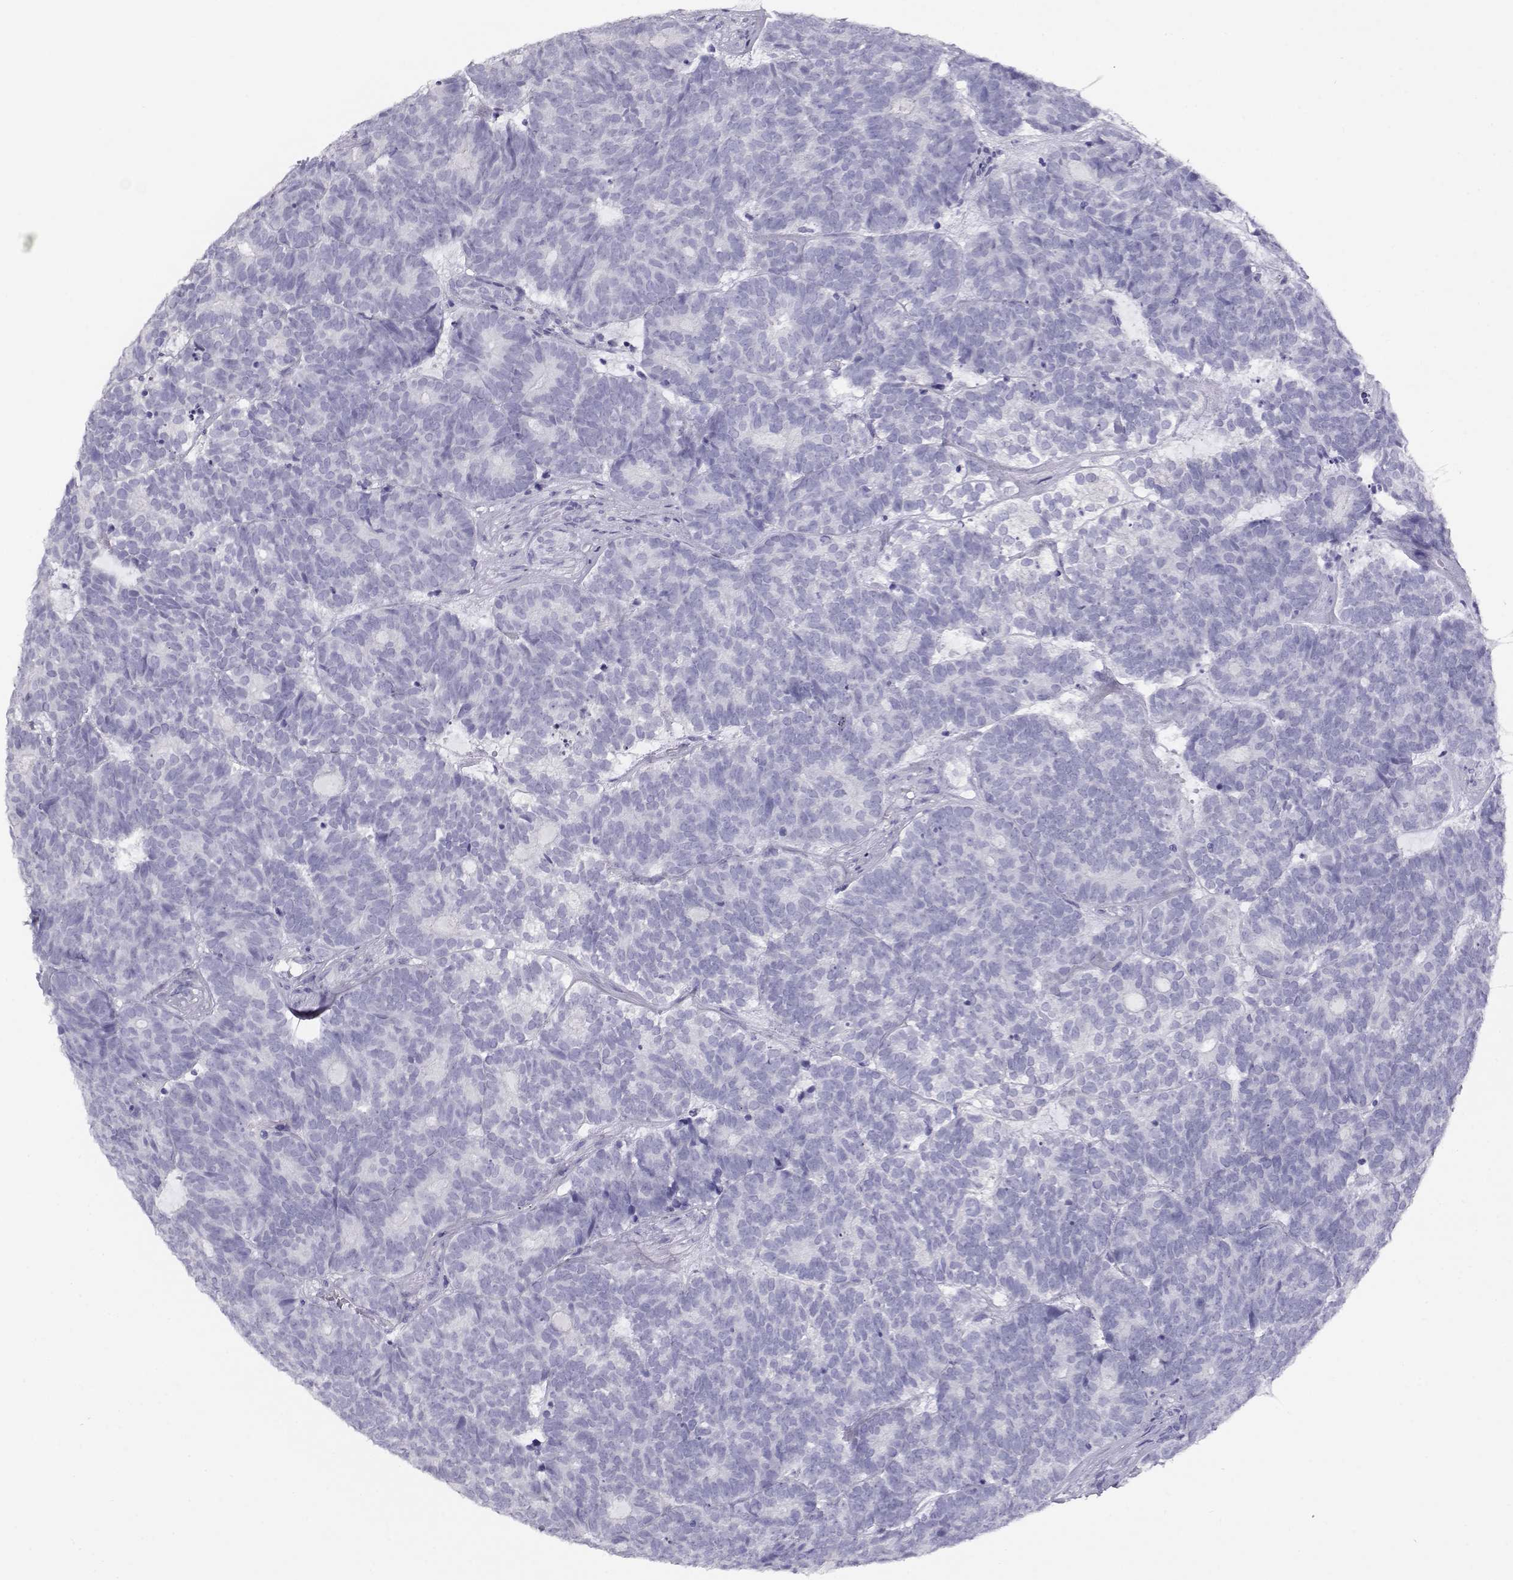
{"staining": {"intensity": "negative", "quantity": "none", "location": "none"}, "tissue": "head and neck cancer", "cell_type": "Tumor cells", "image_type": "cancer", "snomed": [{"axis": "morphology", "description": "Adenocarcinoma, NOS"}, {"axis": "topography", "description": "Head-Neck"}], "caption": "A high-resolution histopathology image shows immunohistochemistry staining of adenocarcinoma (head and neck), which exhibits no significant positivity in tumor cells. Nuclei are stained in blue.", "gene": "RHOXF2", "patient": {"sex": "female", "age": 81}}